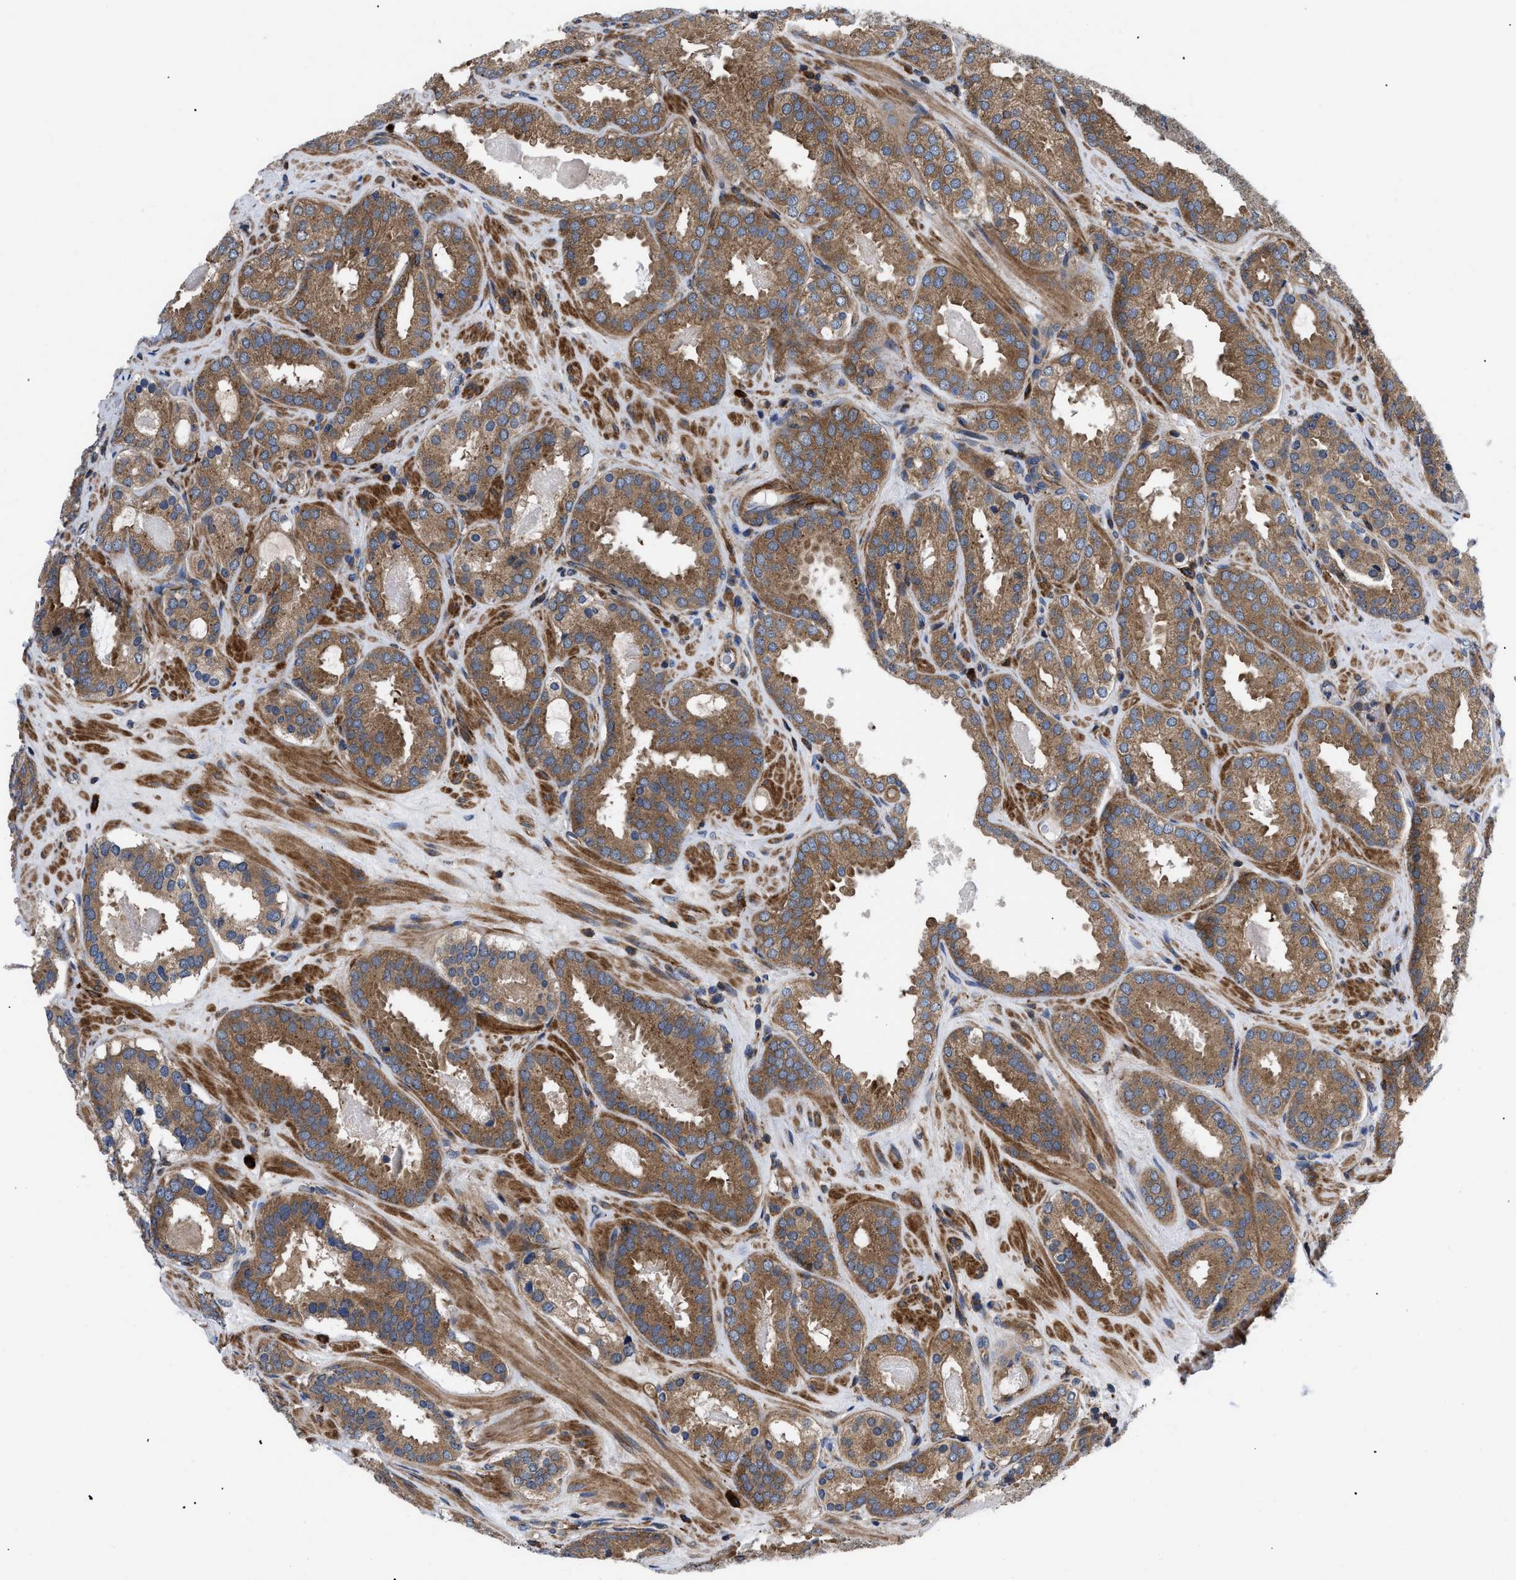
{"staining": {"intensity": "moderate", "quantity": ">75%", "location": "cytoplasmic/membranous"}, "tissue": "prostate cancer", "cell_type": "Tumor cells", "image_type": "cancer", "snomed": [{"axis": "morphology", "description": "Adenocarcinoma, Low grade"}, {"axis": "topography", "description": "Prostate"}], "caption": "A brown stain shows moderate cytoplasmic/membranous expression of a protein in prostate cancer tumor cells. The staining is performed using DAB (3,3'-diaminobenzidine) brown chromogen to label protein expression. The nuclei are counter-stained blue using hematoxylin.", "gene": "SPAST", "patient": {"sex": "male", "age": 69}}